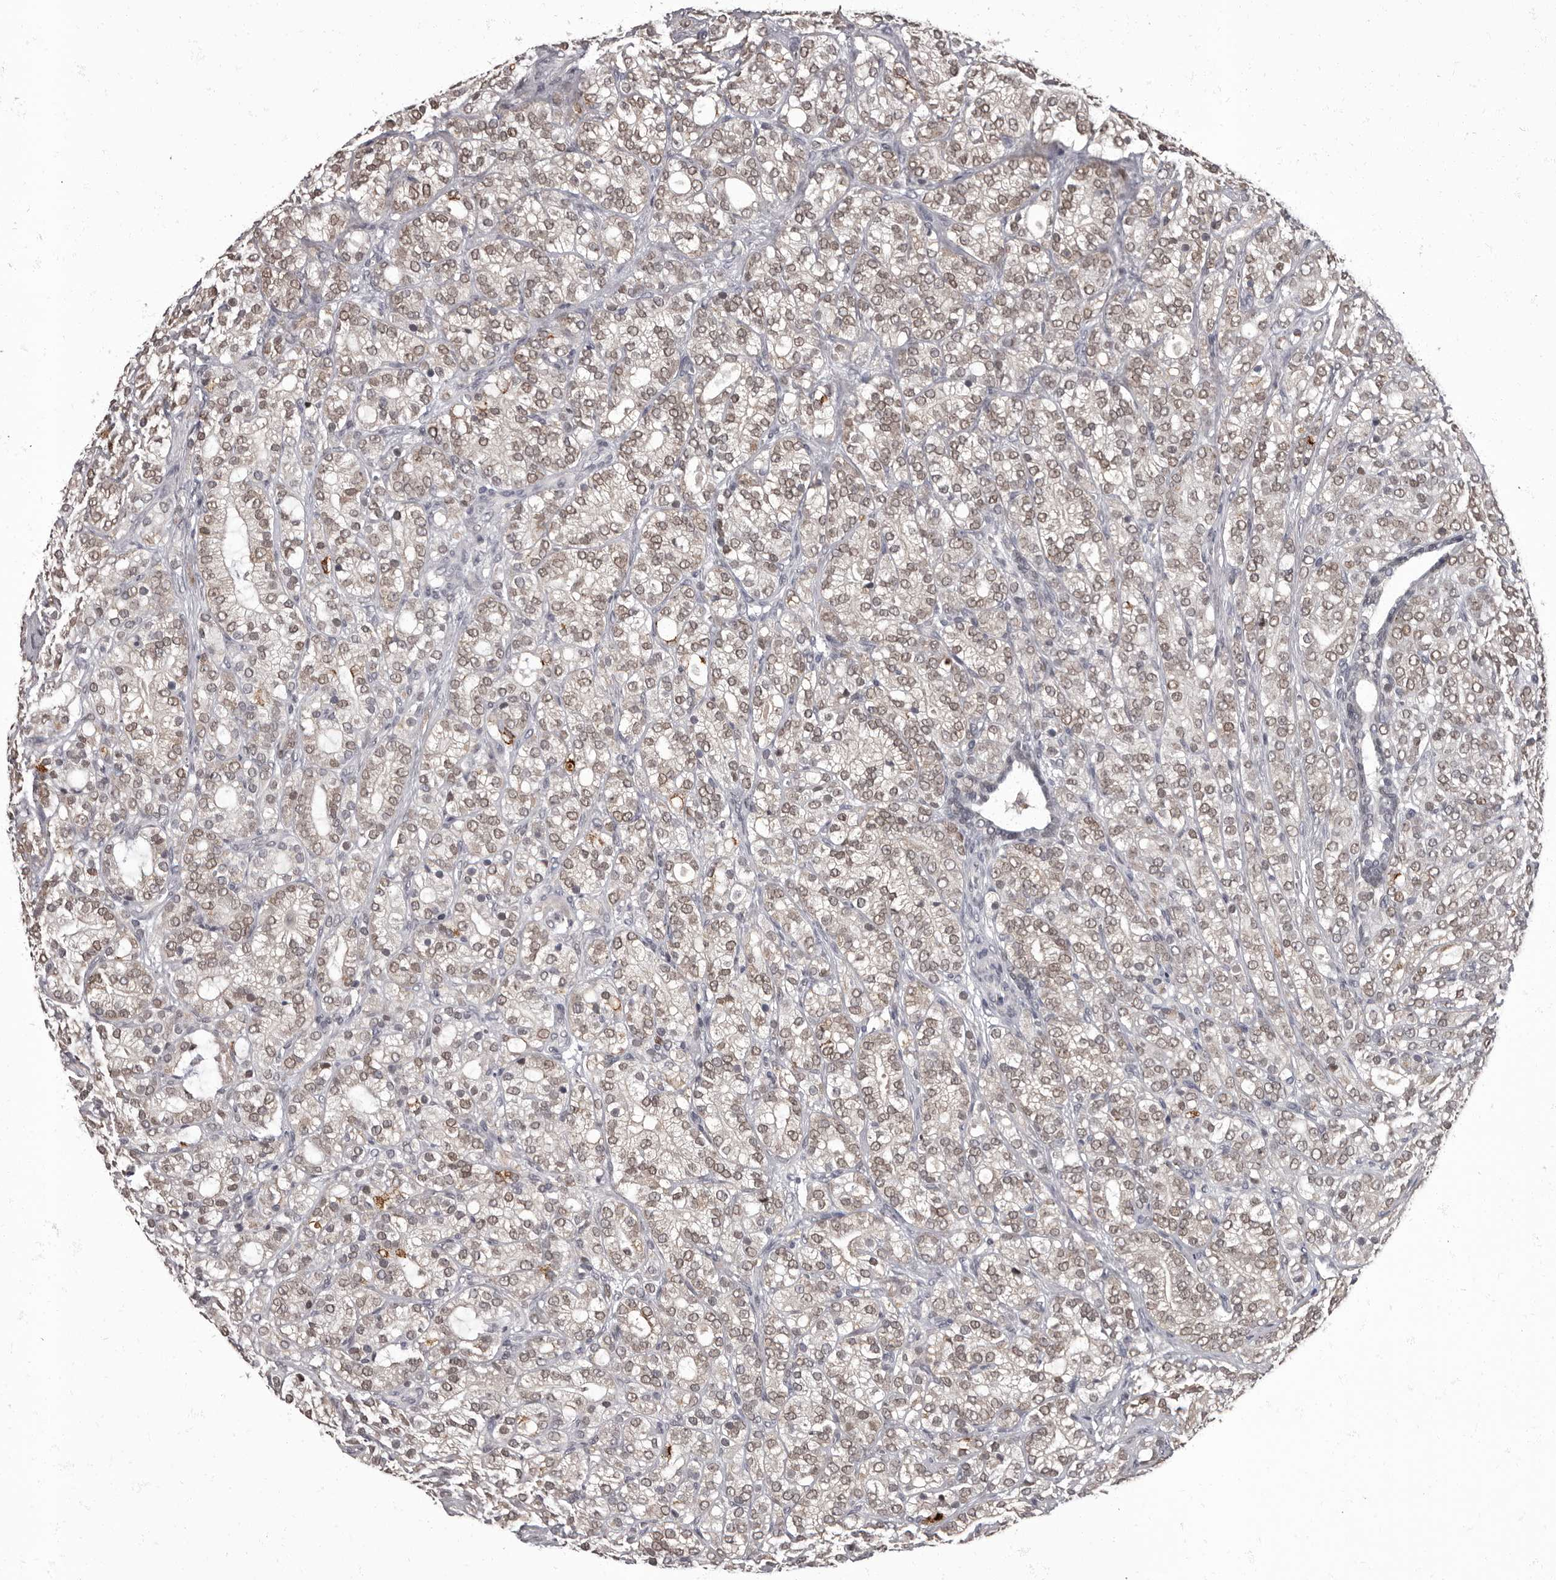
{"staining": {"intensity": "weak", "quantity": ">75%", "location": "nuclear"}, "tissue": "prostate cancer", "cell_type": "Tumor cells", "image_type": "cancer", "snomed": [{"axis": "morphology", "description": "Adenocarcinoma, High grade"}, {"axis": "topography", "description": "Prostate"}], "caption": "The micrograph shows staining of prostate cancer (high-grade adenocarcinoma), revealing weak nuclear protein expression (brown color) within tumor cells. (DAB (3,3'-diaminobenzidine) IHC, brown staining for protein, blue staining for nuclei).", "gene": "C1orf50", "patient": {"sex": "male", "age": 57}}